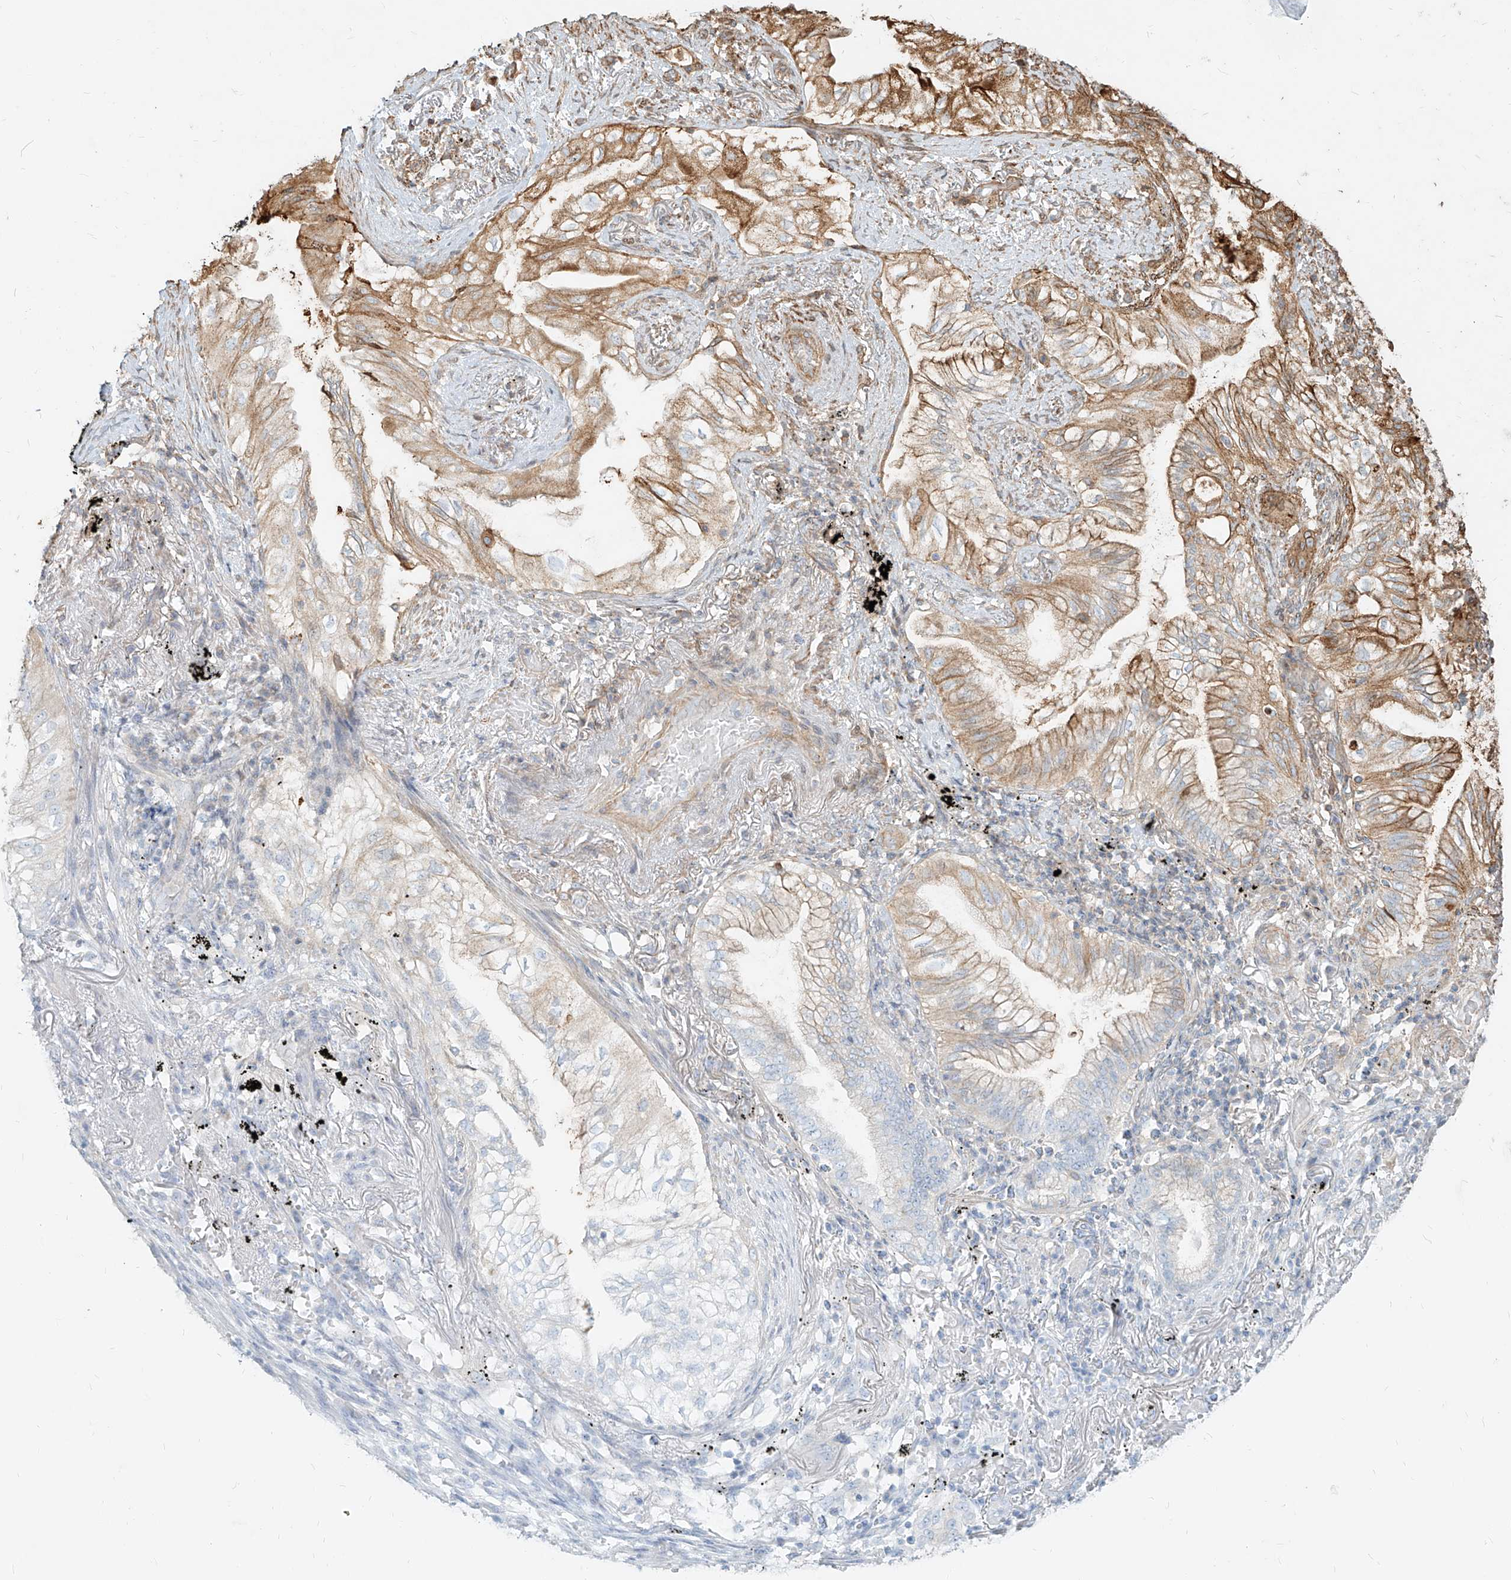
{"staining": {"intensity": "moderate", "quantity": ">75%", "location": "cytoplasmic/membranous"}, "tissue": "lung cancer", "cell_type": "Tumor cells", "image_type": "cancer", "snomed": [{"axis": "morphology", "description": "Adenocarcinoma, NOS"}, {"axis": "topography", "description": "Lung"}], "caption": "This photomicrograph displays IHC staining of human adenocarcinoma (lung), with medium moderate cytoplasmic/membranous expression in about >75% of tumor cells.", "gene": "MTX2", "patient": {"sex": "female", "age": 70}}